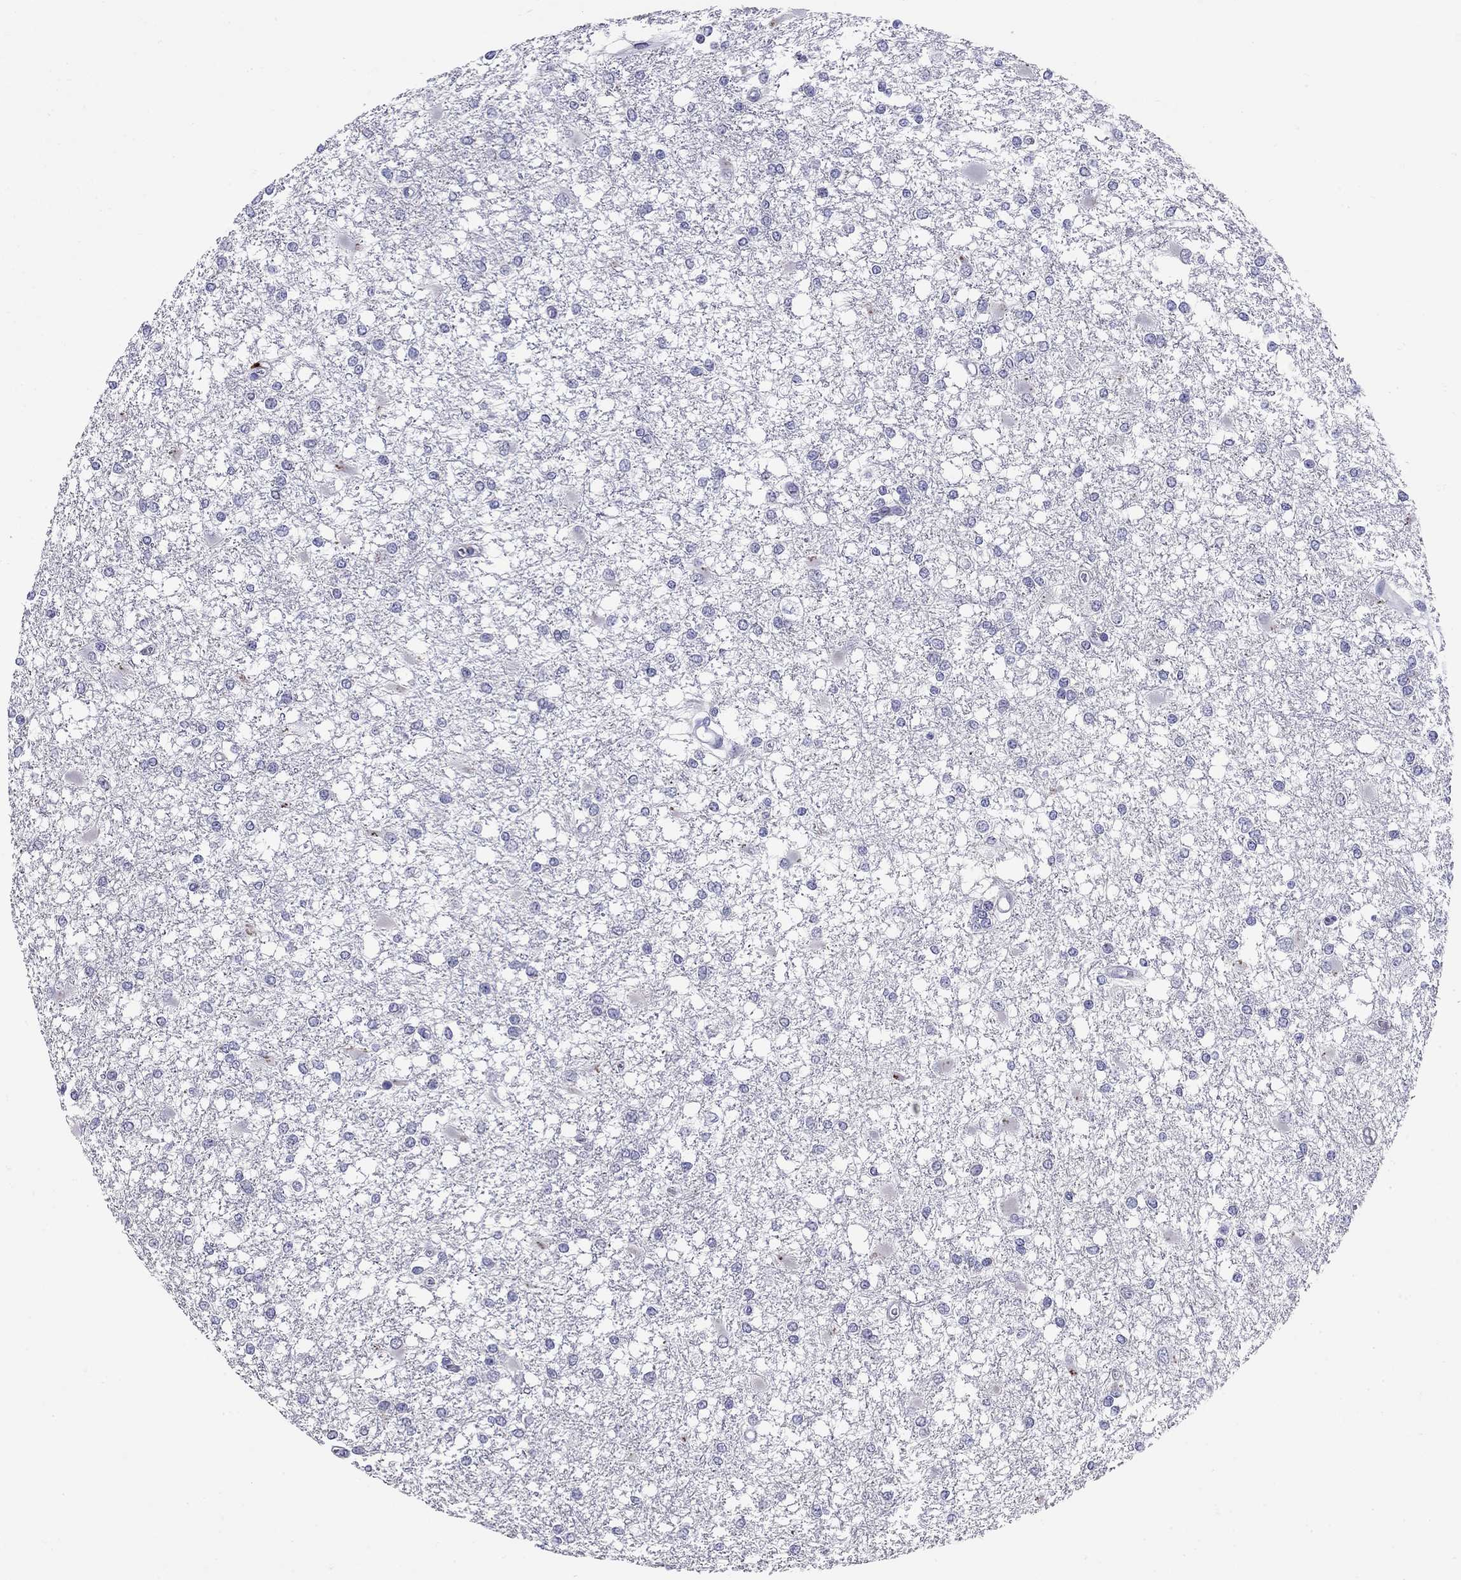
{"staining": {"intensity": "negative", "quantity": "none", "location": "none"}, "tissue": "glioma", "cell_type": "Tumor cells", "image_type": "cancer", "snomed": [{"axis": "morphology", "description": "Glioma, malignant, High grade"}, {"axis": "topography", "description": "Cerebral cortex"}], "caption": "Immunohistochemistry micrograph of human glioma stained for a protein (brown), which shows no staining in tumor cells.", "gene": "C8orf88", "patient": {"sex": "male", "age": 79}}